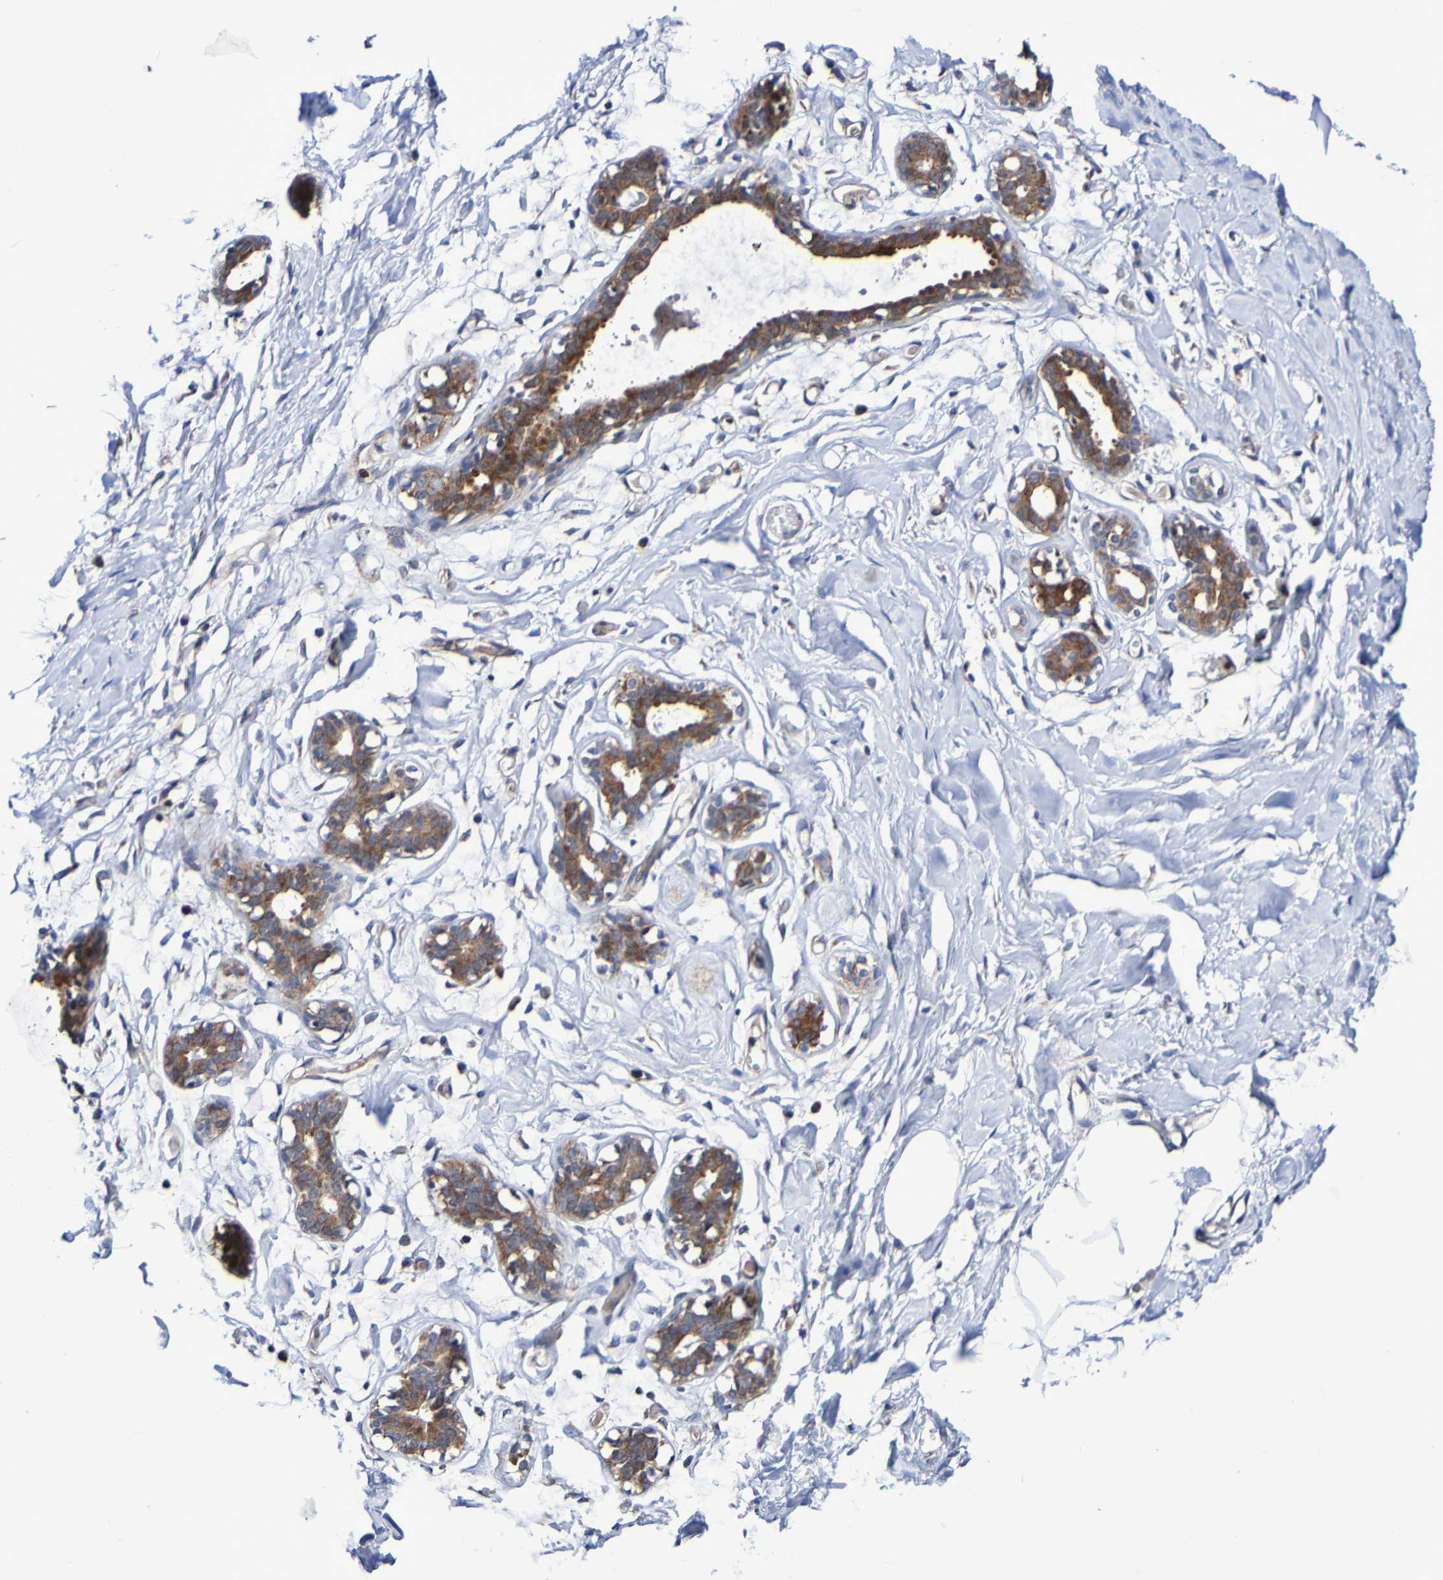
{"staining": {"intensity": "negative", "quantity": "none", "location": "none"}, "tissue": "adipose tissue", "cell_type": "Adipocytes", "image_type": "normal", "snomed": [{"axis": "morphology", "description": "Normal tissue, NOS"}, {"axis": "topography", "description": "Breast"}, {"axis": "topography", "description": "Adipose tissue"}], "caption": "Protein analysis of normal adipose tissue reveals no significant expression in adipocytes.", "gene": "GJB1", "patient": {"sex": "female", "age": 25}}